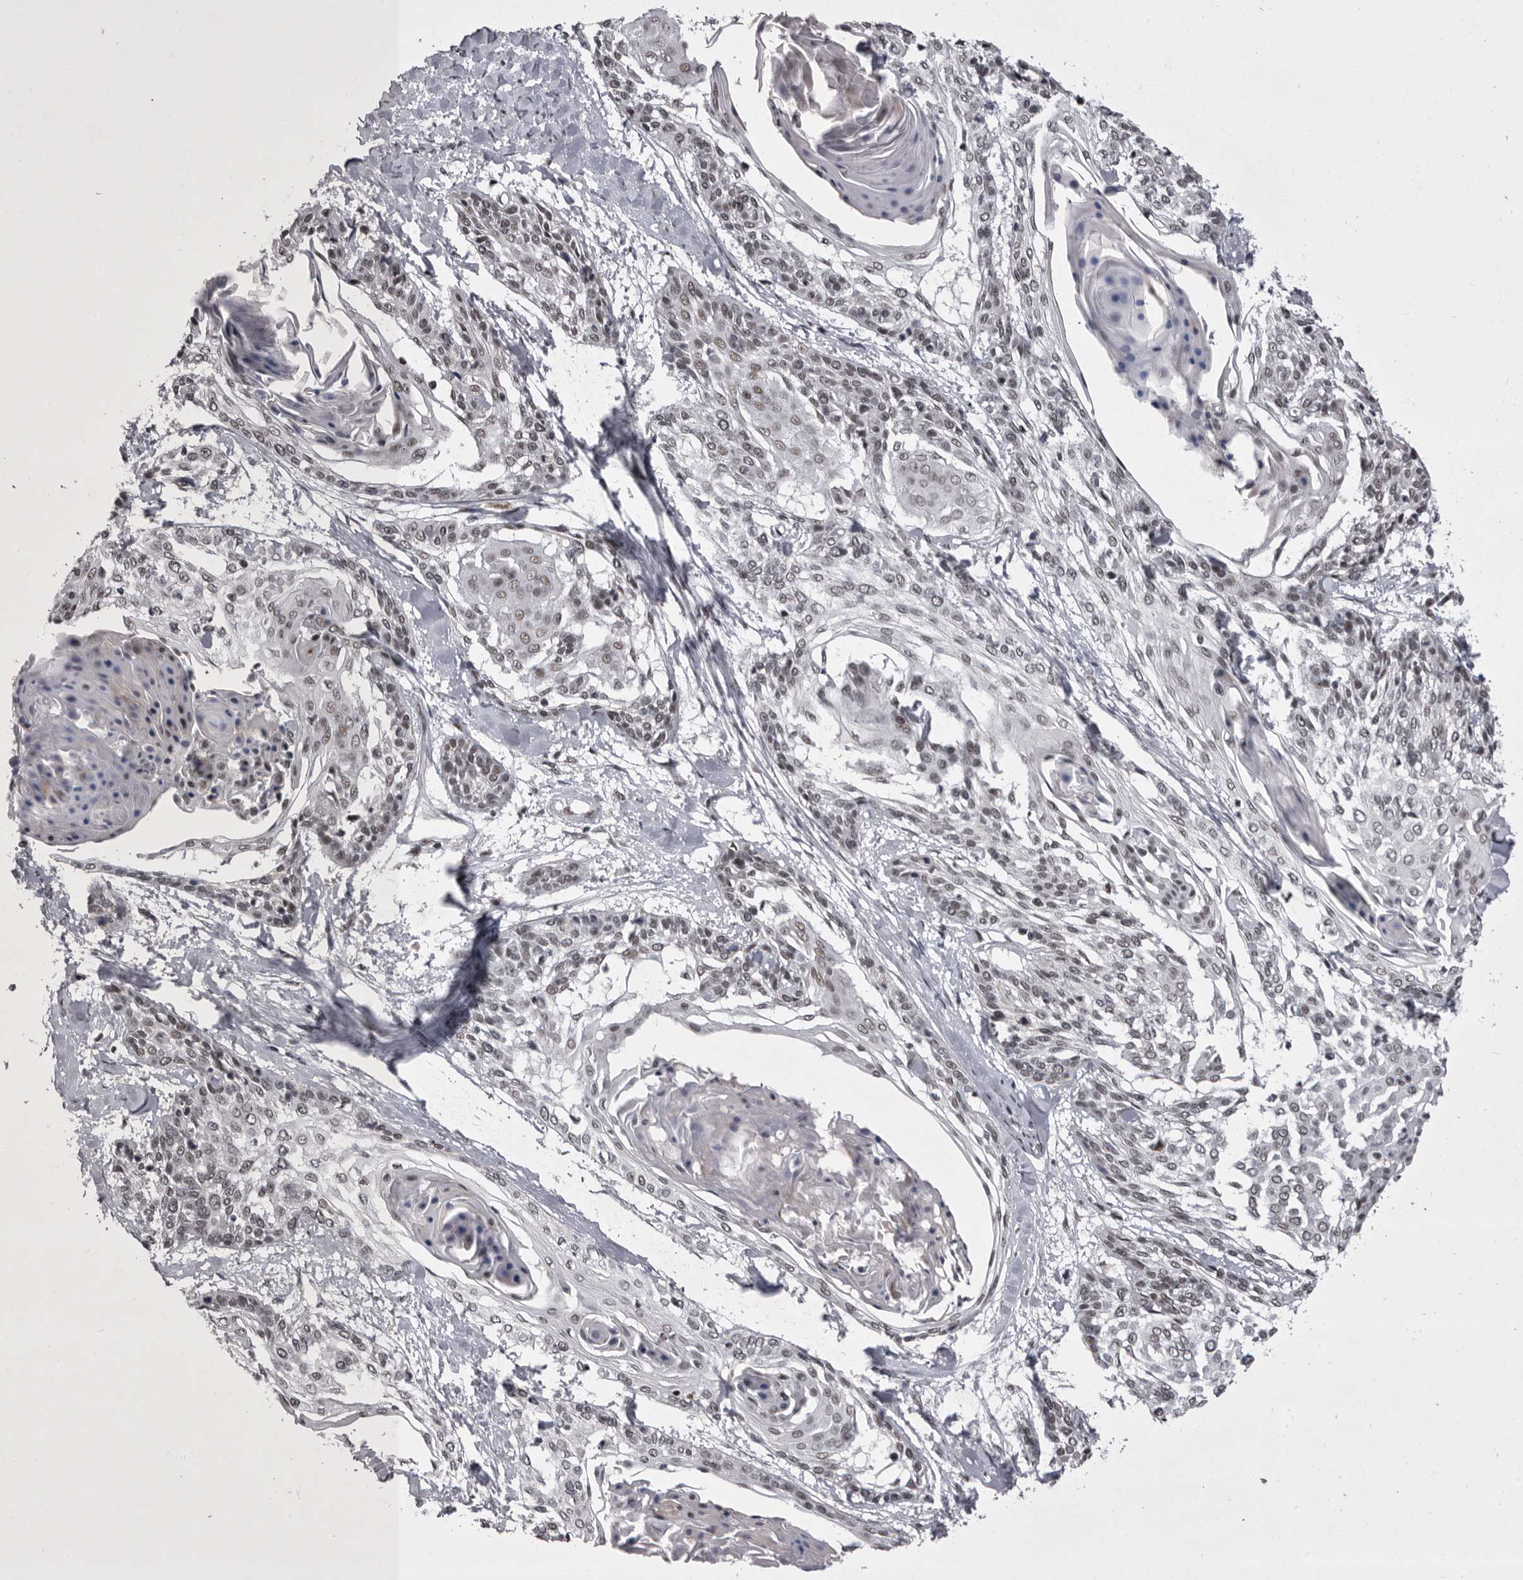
{"staining": {"intensity": "negative", "quantity": "none", "location": "none"}, "tissue": "cervical cancer", "cell_type": "Tumor cells", "image_type": "cancer", "snomed": [{"axis": "morphology", "description": "Squamous cell carcinoma, NOS"}, {"axis": "topography", "description": "Cervix"}], "caption": "Immunohistochemical staining of cervical cancer reveals no significant positivity in tumor cells. Nuclei are stained in blue.", "gene": "PRPF3", "patient": {"sex": "female", "age": 57}}